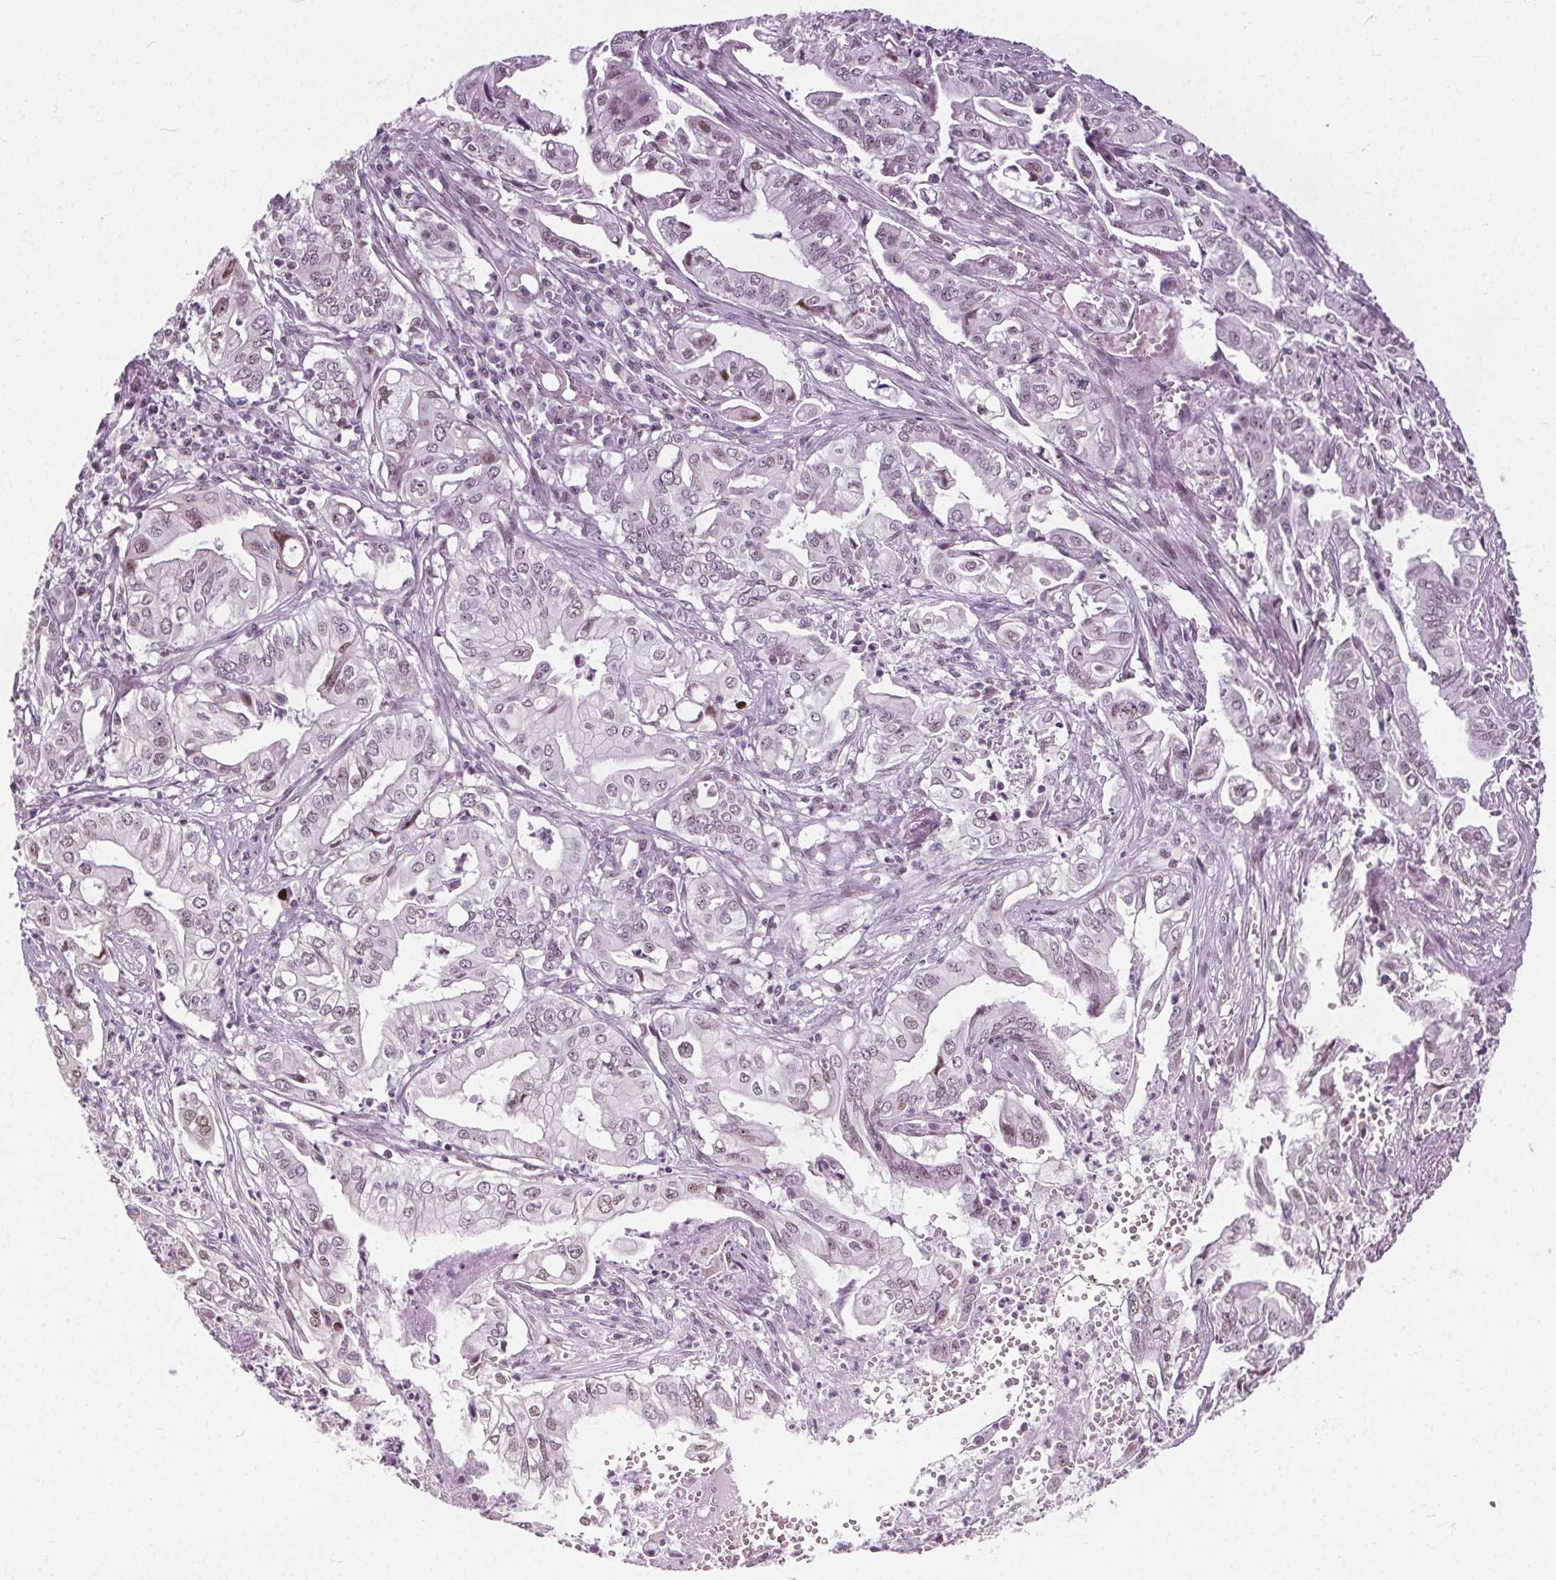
{"staining": {"intensity": "negative", "quantity": "none", "location": "none"}, "tissue": "pancreatic cancer", "cell_type": "Tumor cells", "image_type": "cancer", "snomed": [{"axis": "morphology", "description": "Adenocarcinoma, NOS"}, {"axis": "topography", "description": "Pancreas"}], "caption": "Immunohistochemistry histopathology image of neoplastic tissue: human pancreatic adenocarcinoma stained with DAB (3,3'-diaminobenzidine) demonstrates no significant protein staining in tumor cells. (Stains: DAB (3,3'-diaminobenzidine) immunohistochemistry with hematoxylin counter stain, Microscopy: brightfield microscopy at high magnification).", "gene": "CEBPA", "patient": {"sex": "male", "age": 68}}